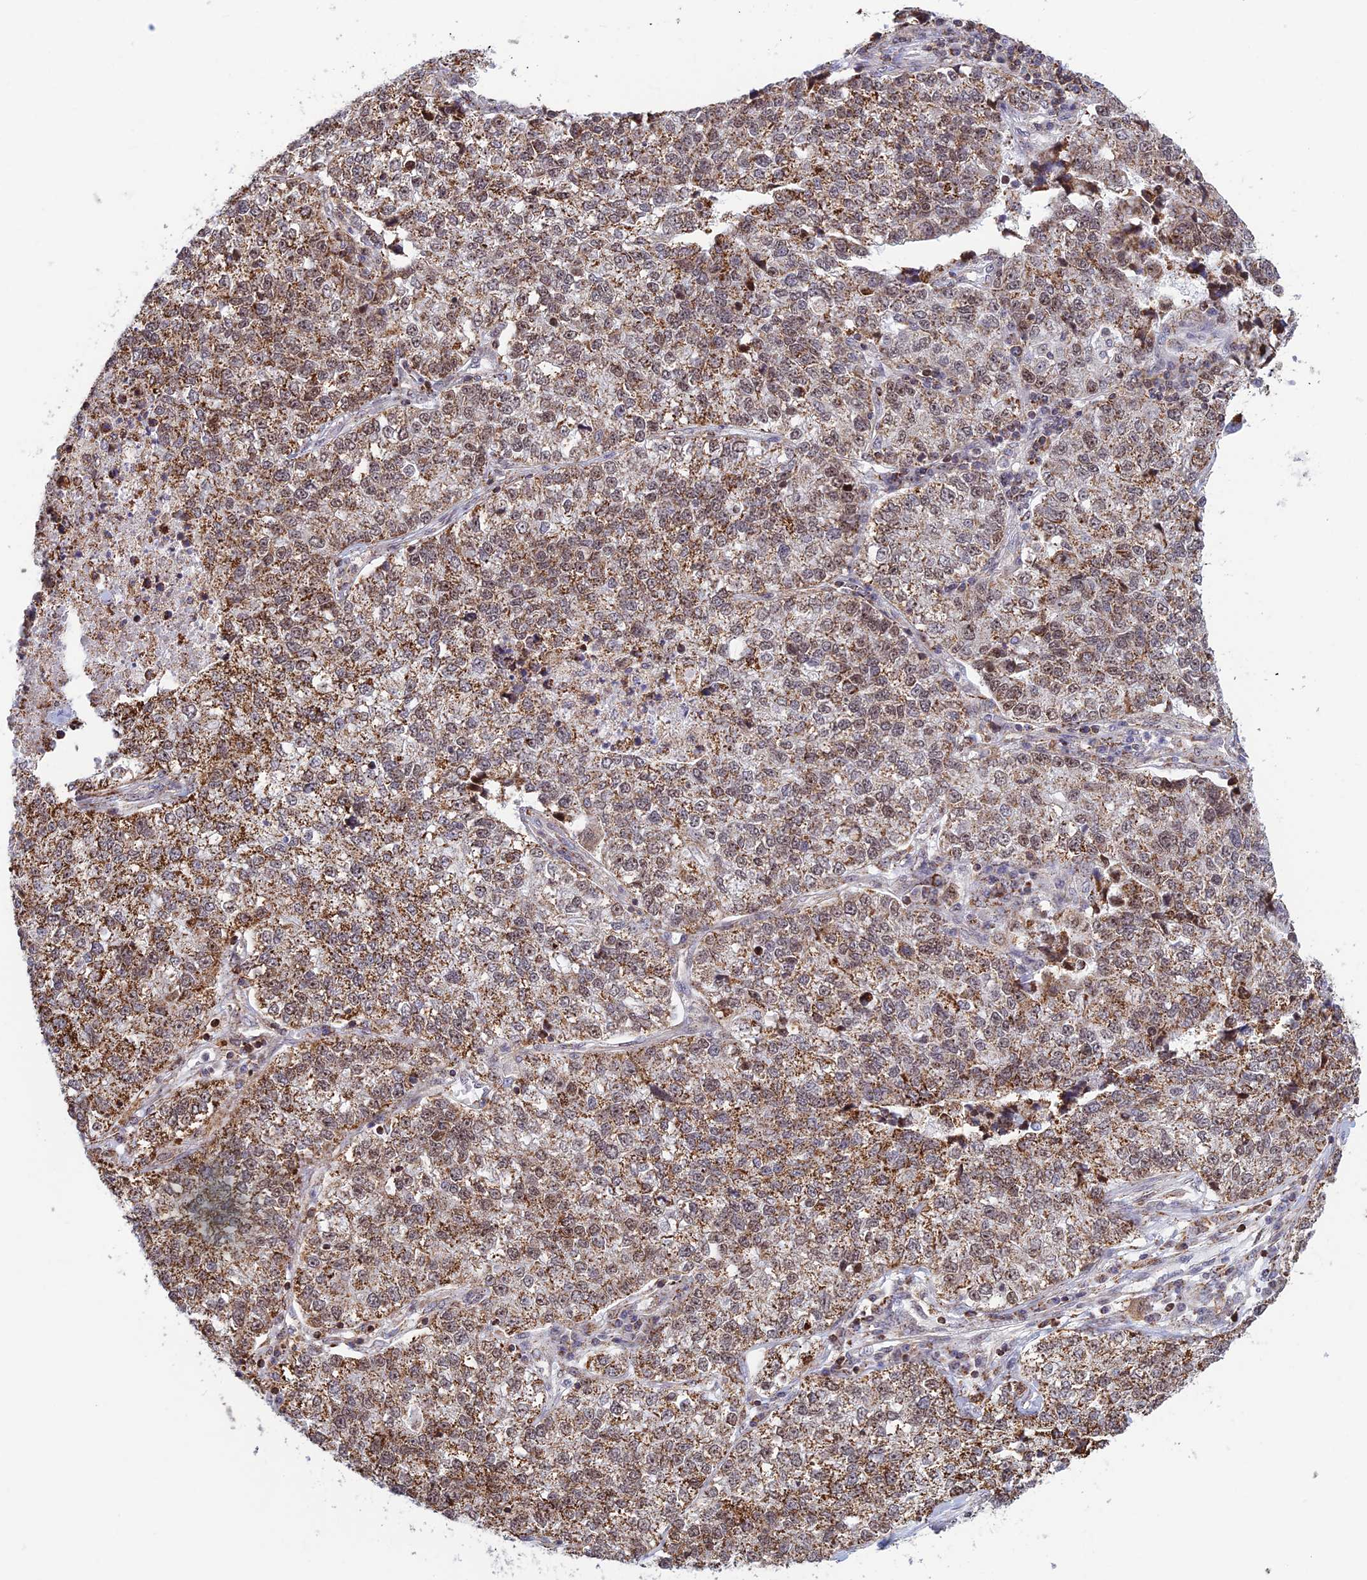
{"staining": {"intensity": "moderate", "quantity": ">75%", "location": "cytoplasmic/membranous"}, "tissue": "lung cancer", "cell_type": "Tumor cells", "image_type": "cancer", "snomed": [{"axis": "morphology", "description": "Adenocarcinoma, NOS"}, {"axis": "topography", "description": "Lung"}], "caption": "Lung cancer (adenocarcinoma) tissue reveals moderate cytoplasmic/membranous expression in about >75% of tumor cells, visualized by immunohistochemistry.", "gene": "POLR1G", "patient": {"sex": "male", "age": 49}}